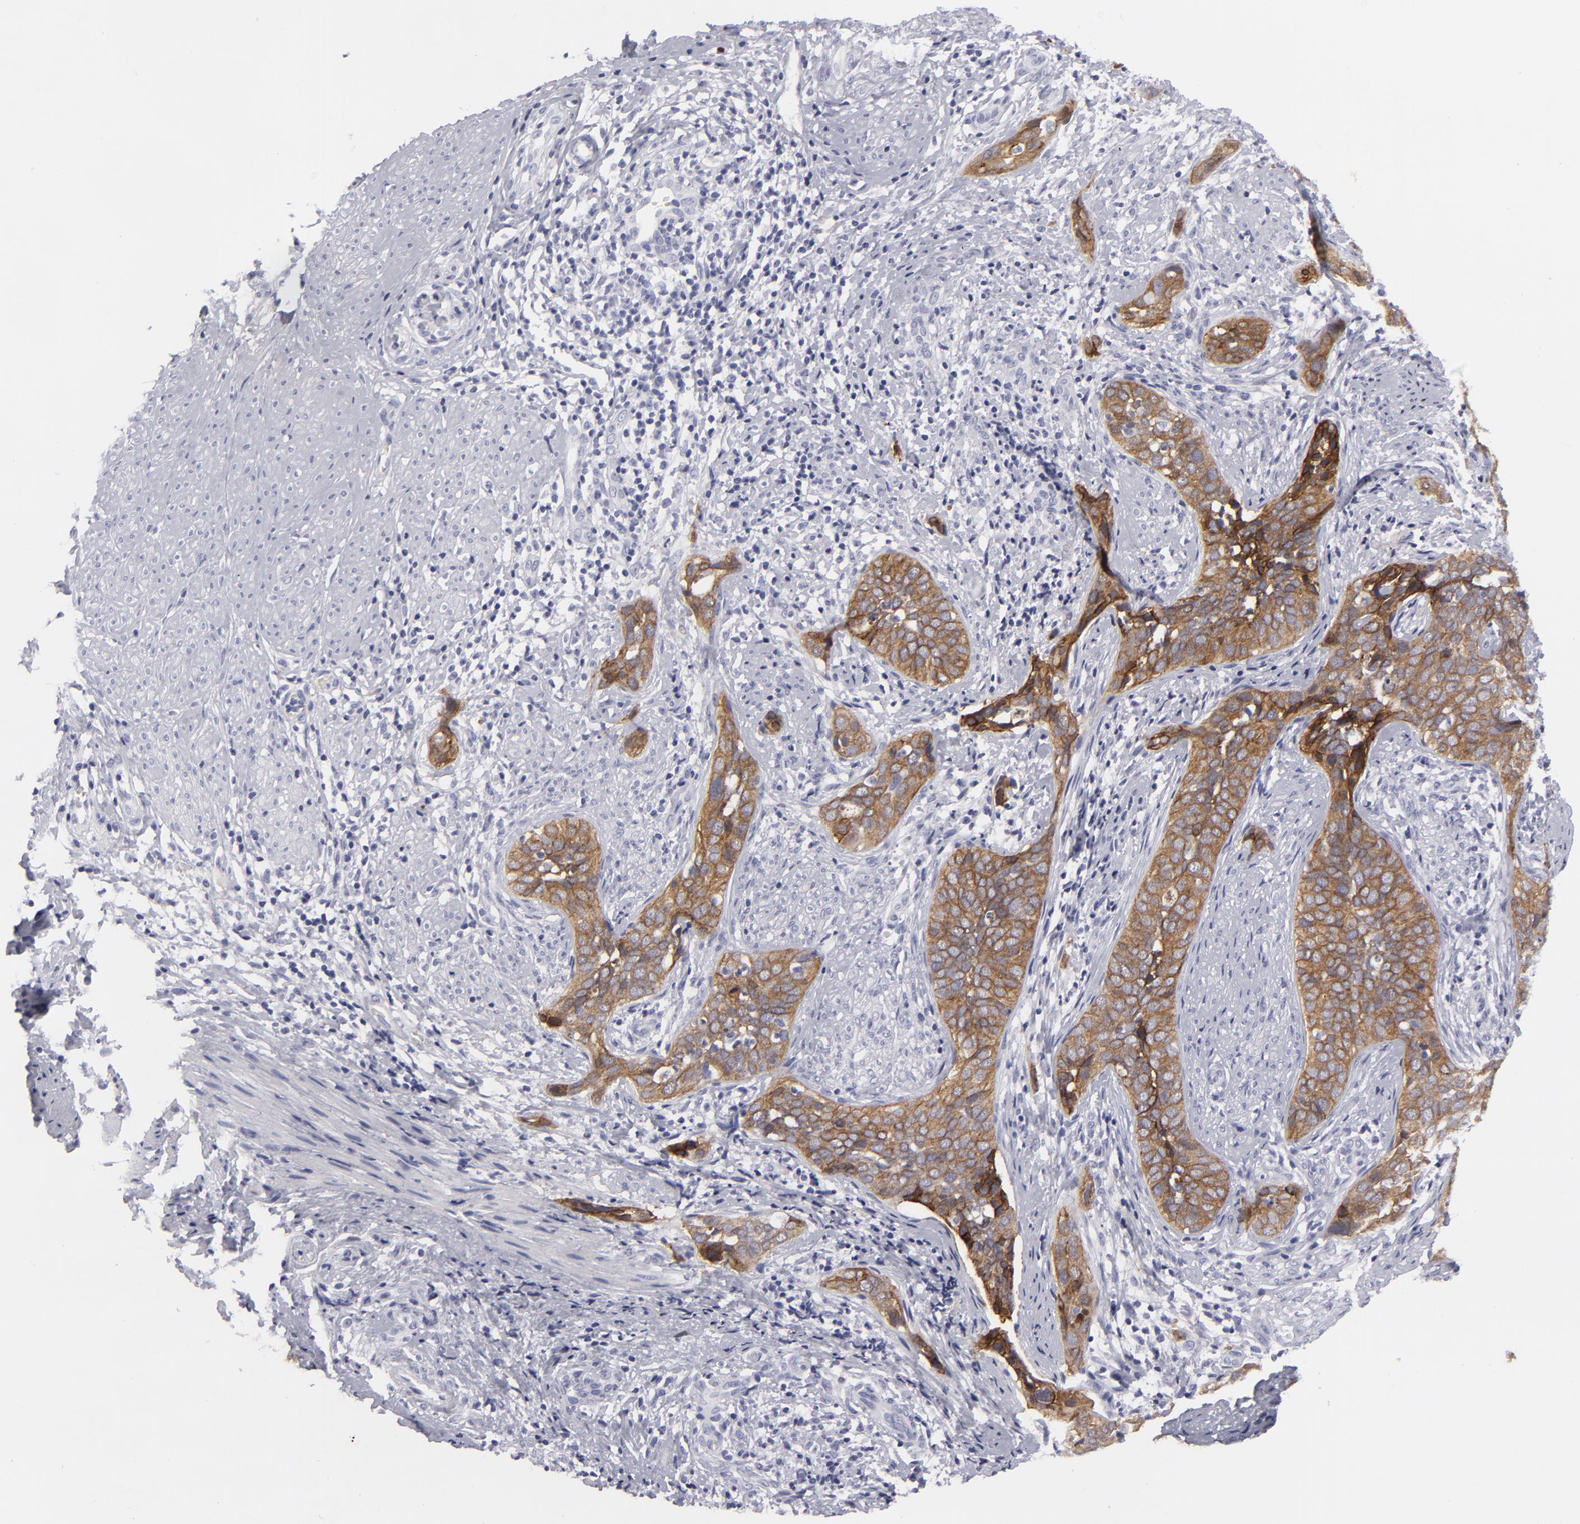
{"staining": {"intensity": "strong", "quantity": ">75%", "location": "cytoplasmic/membranous"}, "tissue": "cervical cancer", "cell_type": "Tumor cells", "image_type": "cancer", "snomed": [{"axis": "morphology", "description": "Squamous cell carcinoma, NOS"}, {"axis": "topography", "description": "Cervix"}], "caption": "The immunohistochemical stain shows strong cytoplasmic/membranous expression in tumor cells of cervical cancer tissue.", "gene": "JUP", "patient": {"sex": "female", "age": 31}}